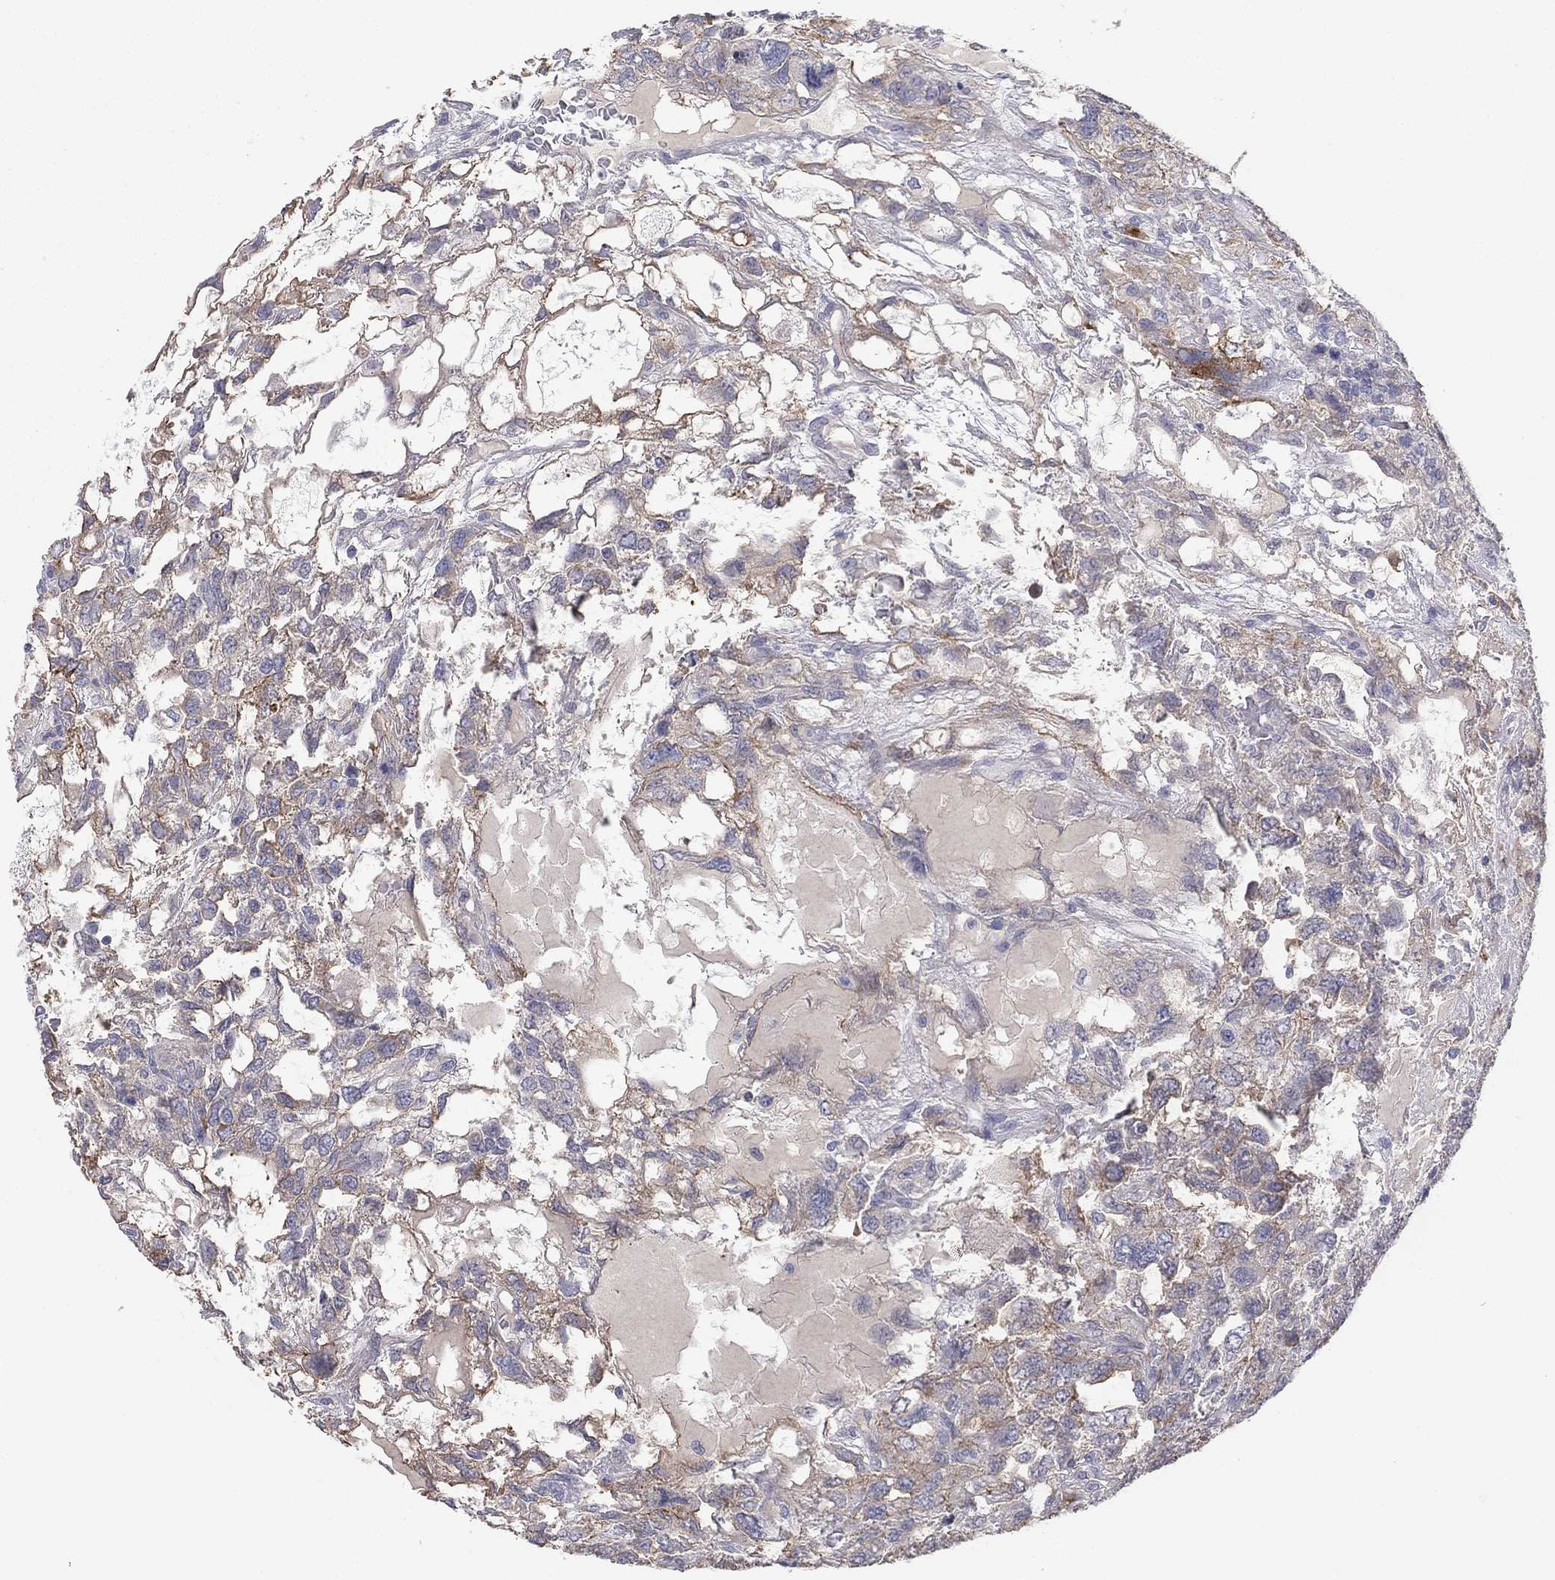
{"staining": {"intensity": "weak", "quantity": "<25%", "location": "cytoplasmic/membranous"}, "tissue": "testis cancer", "cell_type": "Tumor cells", "image_type": "cancer", "snomed": [{"axis": "morphology", "description": "Seminoma, NOS"}, {"axis": "topography", "description": "Testis"}], "caption": "This is an IHC micrograph of testis seminoma. There is no positivity in tumor cells.", "gene": "AMN1", "patient": {"sex": "male", "age": 52}}